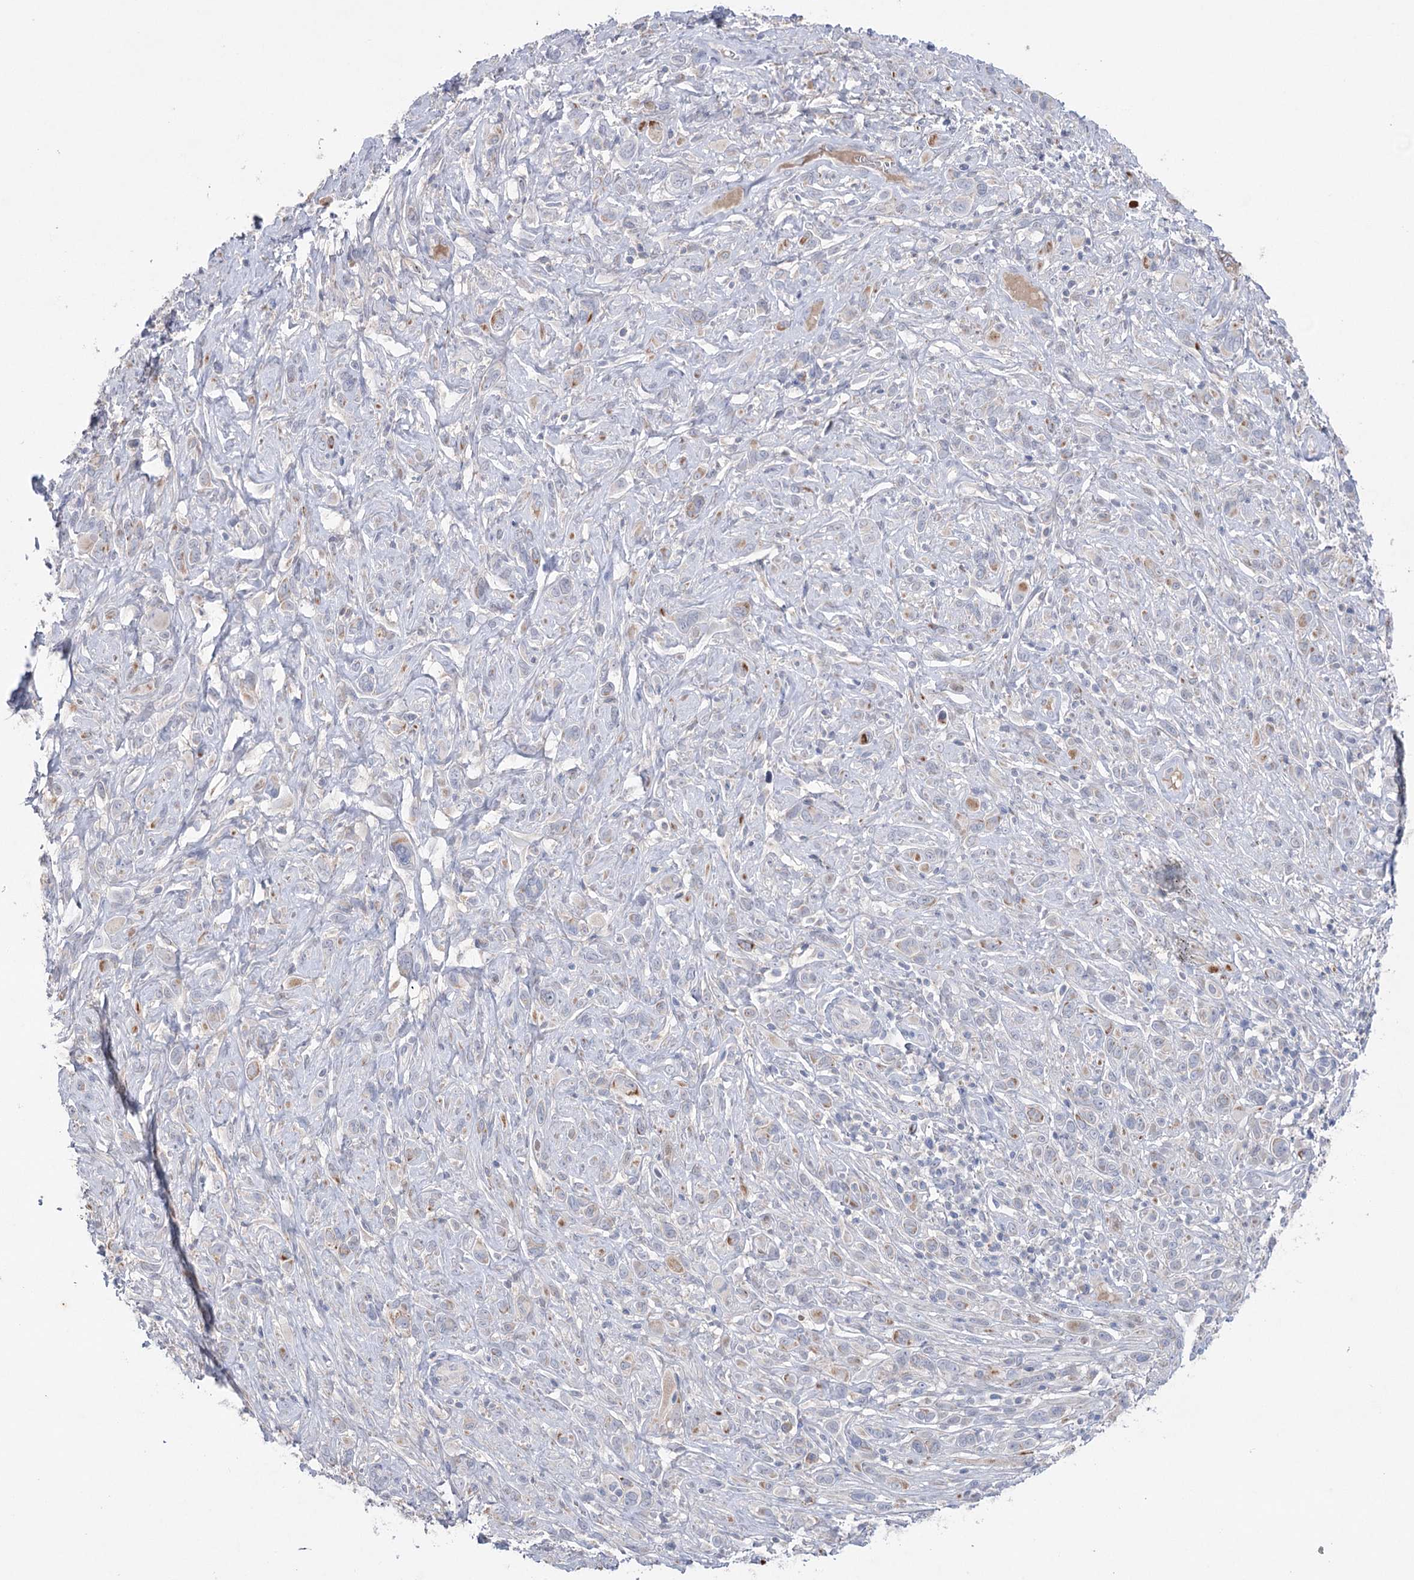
{"staining": {"intensity": "moderate", "quantity": "<25%", "location": "cytoplasmic/membranous"}, "tissue": "melanoma", "cell_type": "Tumor cells", "image_type": "cancer", "snomed": [{"axis": "morphology", "description": "Malignant melanoma, NOS"}, {"axis": "topography", "description": "Skin of trunk"}], "caption": "Immunohistochemical staining of malignant melanoma reveals low levels of moderate cytoplasmic/membranous protein staining in approximately <25% of tumor cells. Using DAB (3,3'-diaminobenzidine) (brown) and hematoxylin (blue) stains, captured at high magnification using brightfield microscopy.", "gene": "MTCH2", "patient": {"sex": "male", "age": 71}}